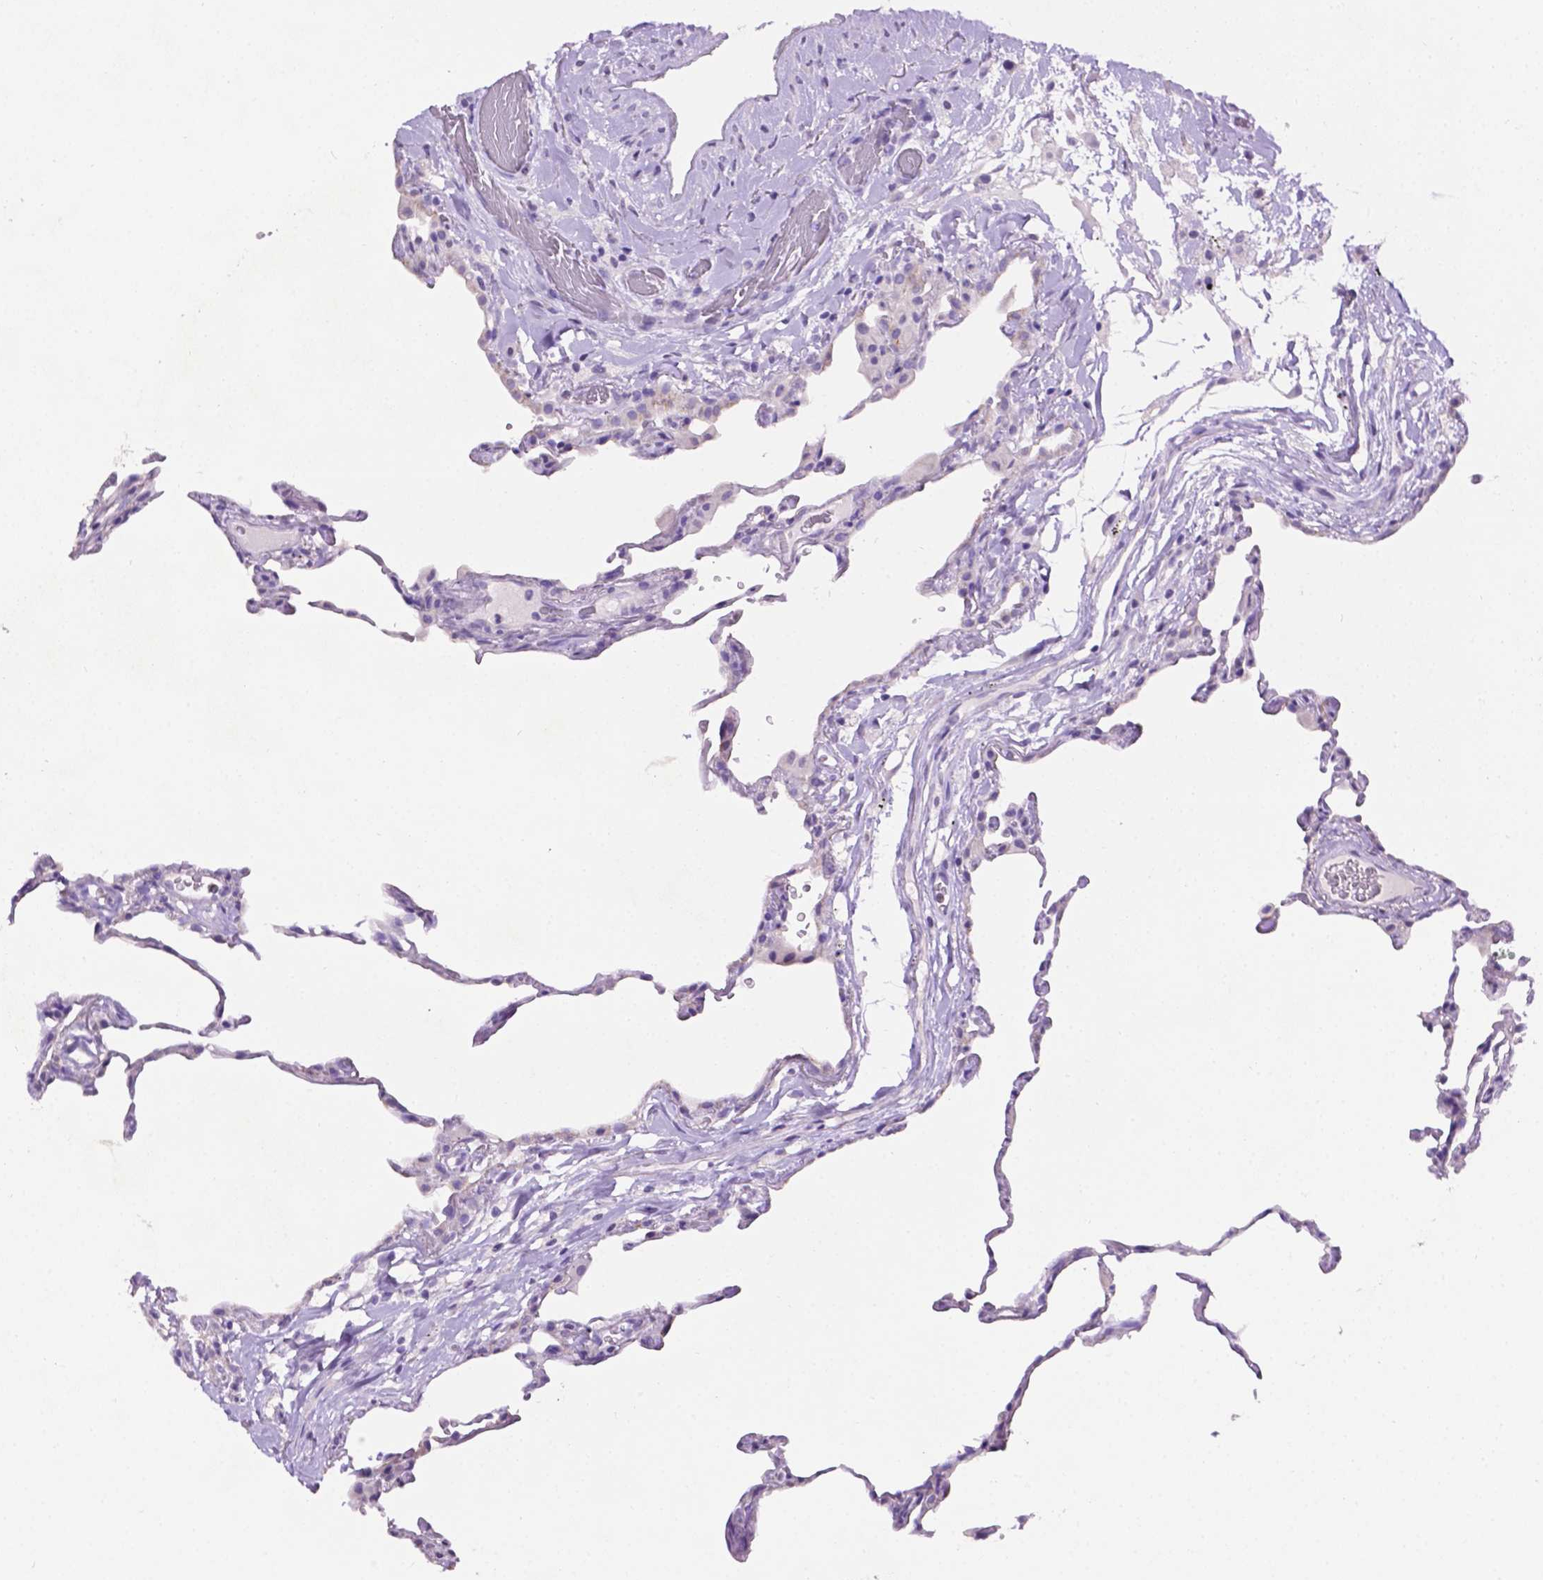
{"staining": {"intensity": "negative", "quantity": "none", "location": "none"}, "tissue": "lung", "cell_type": "Alveolar cells", "image_type": "normal", "snomed": [{"axis": "morphology", "description": "Normal tissue, NOS"}, {"axis": "topography", "description": "Lung"}], "caption": "High power microscopy photomicrograph of an IHC image of benign lung, revealing no significant expression in alveolar cells.", "gene": "TACSTD2", "patient": {"sex": "female", "age": 57}}